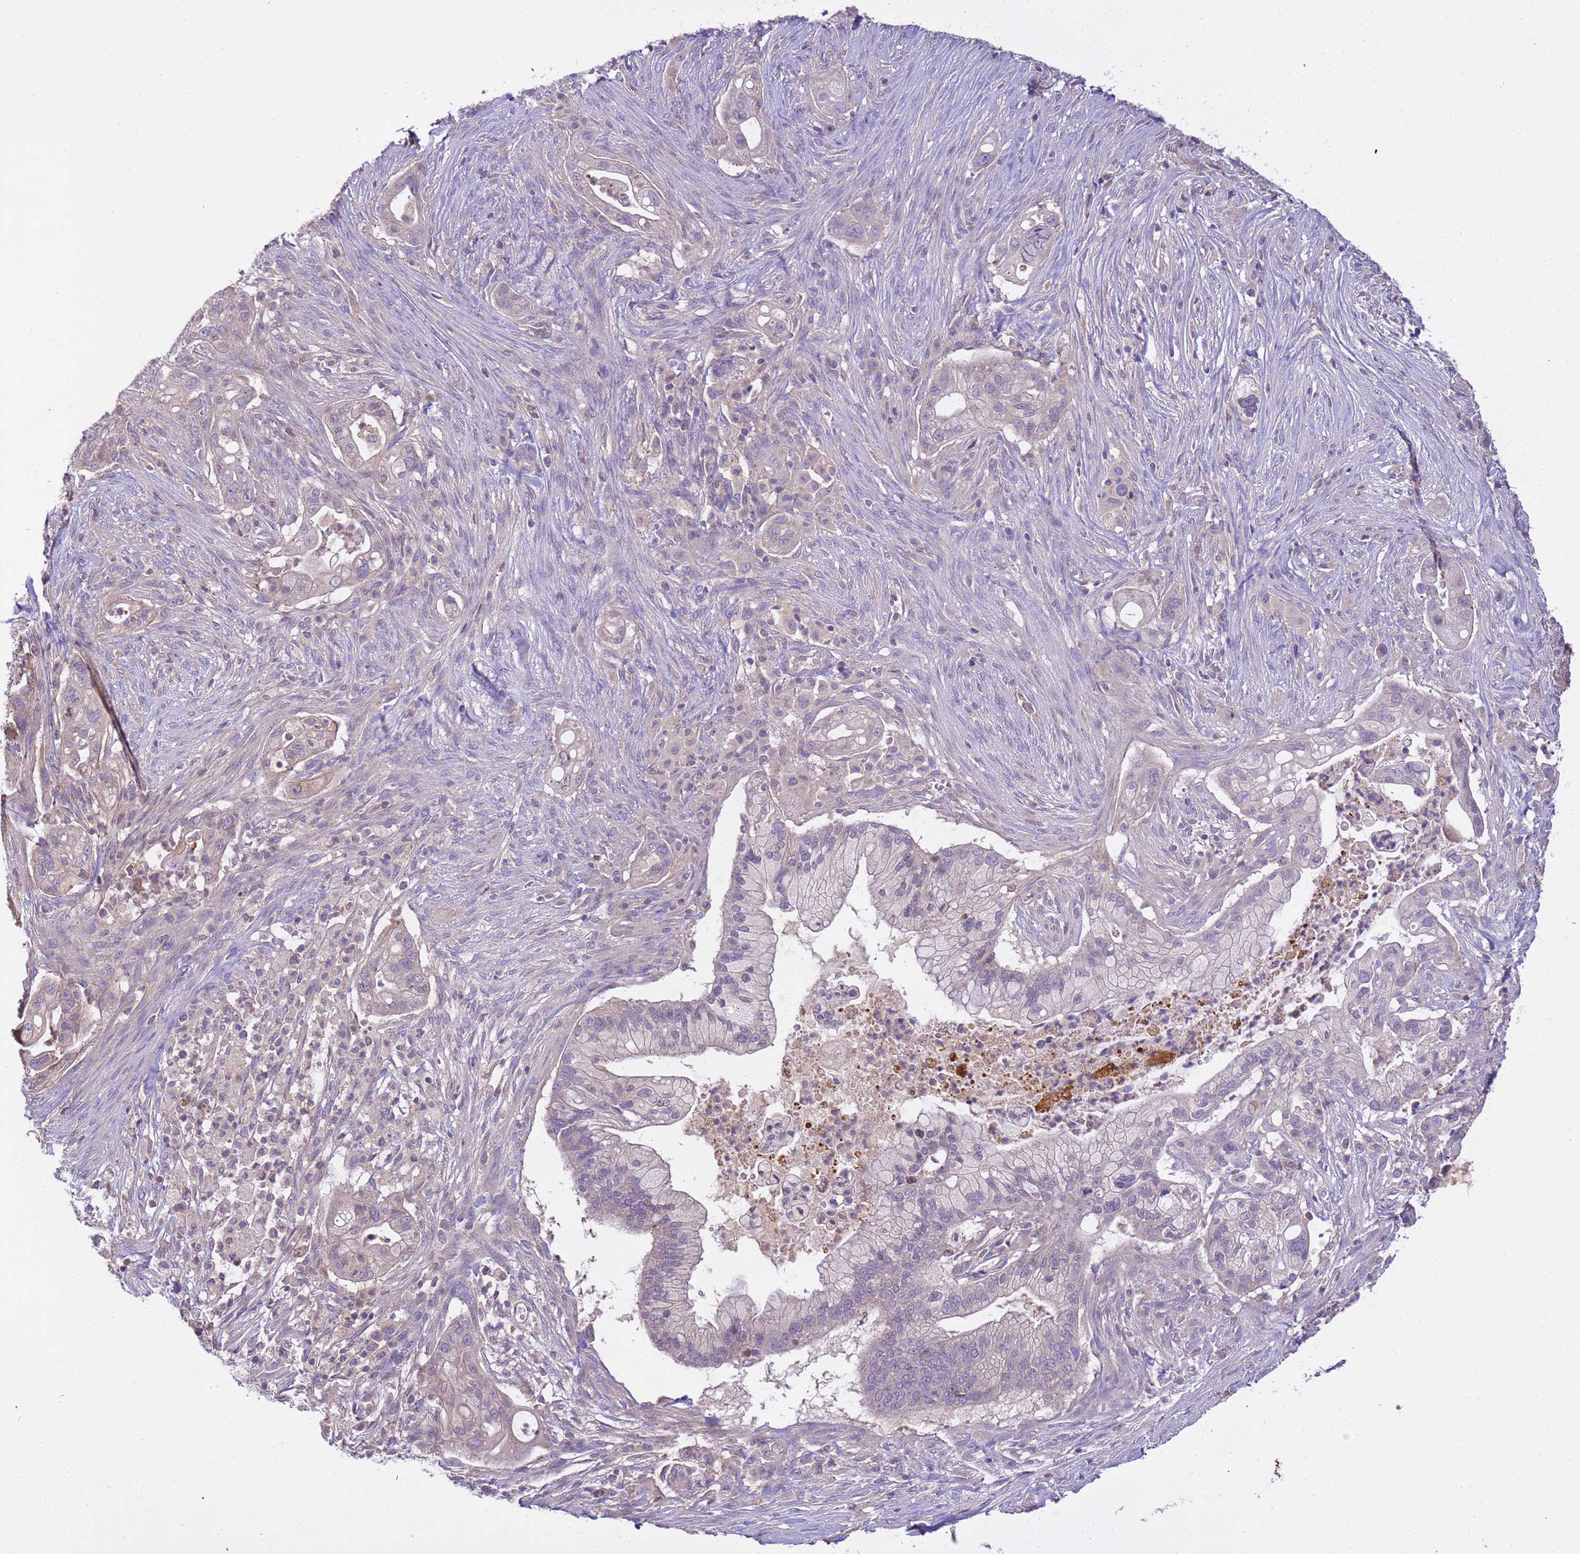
{"staining": {"intensity": "negative", "quantity": "none", "location": "none"}, "tissue": "pancreatic cancer", "cell_type": "Tumor cells", "image_type": "cancer", "snomed": [{"axis": "morphology", "description": "Adenocarcinoma, NOS"}, {"axis": "topography", "description": "Pancreas"}], "caption": "Pancreatic cancer (adenocarcinoma) stained for a protein using immunohistochemistry (IHC) exhibits no staining tumor cells.", "gene": "PLCXD3", "patient": {"sex": "male", "age": 44}}